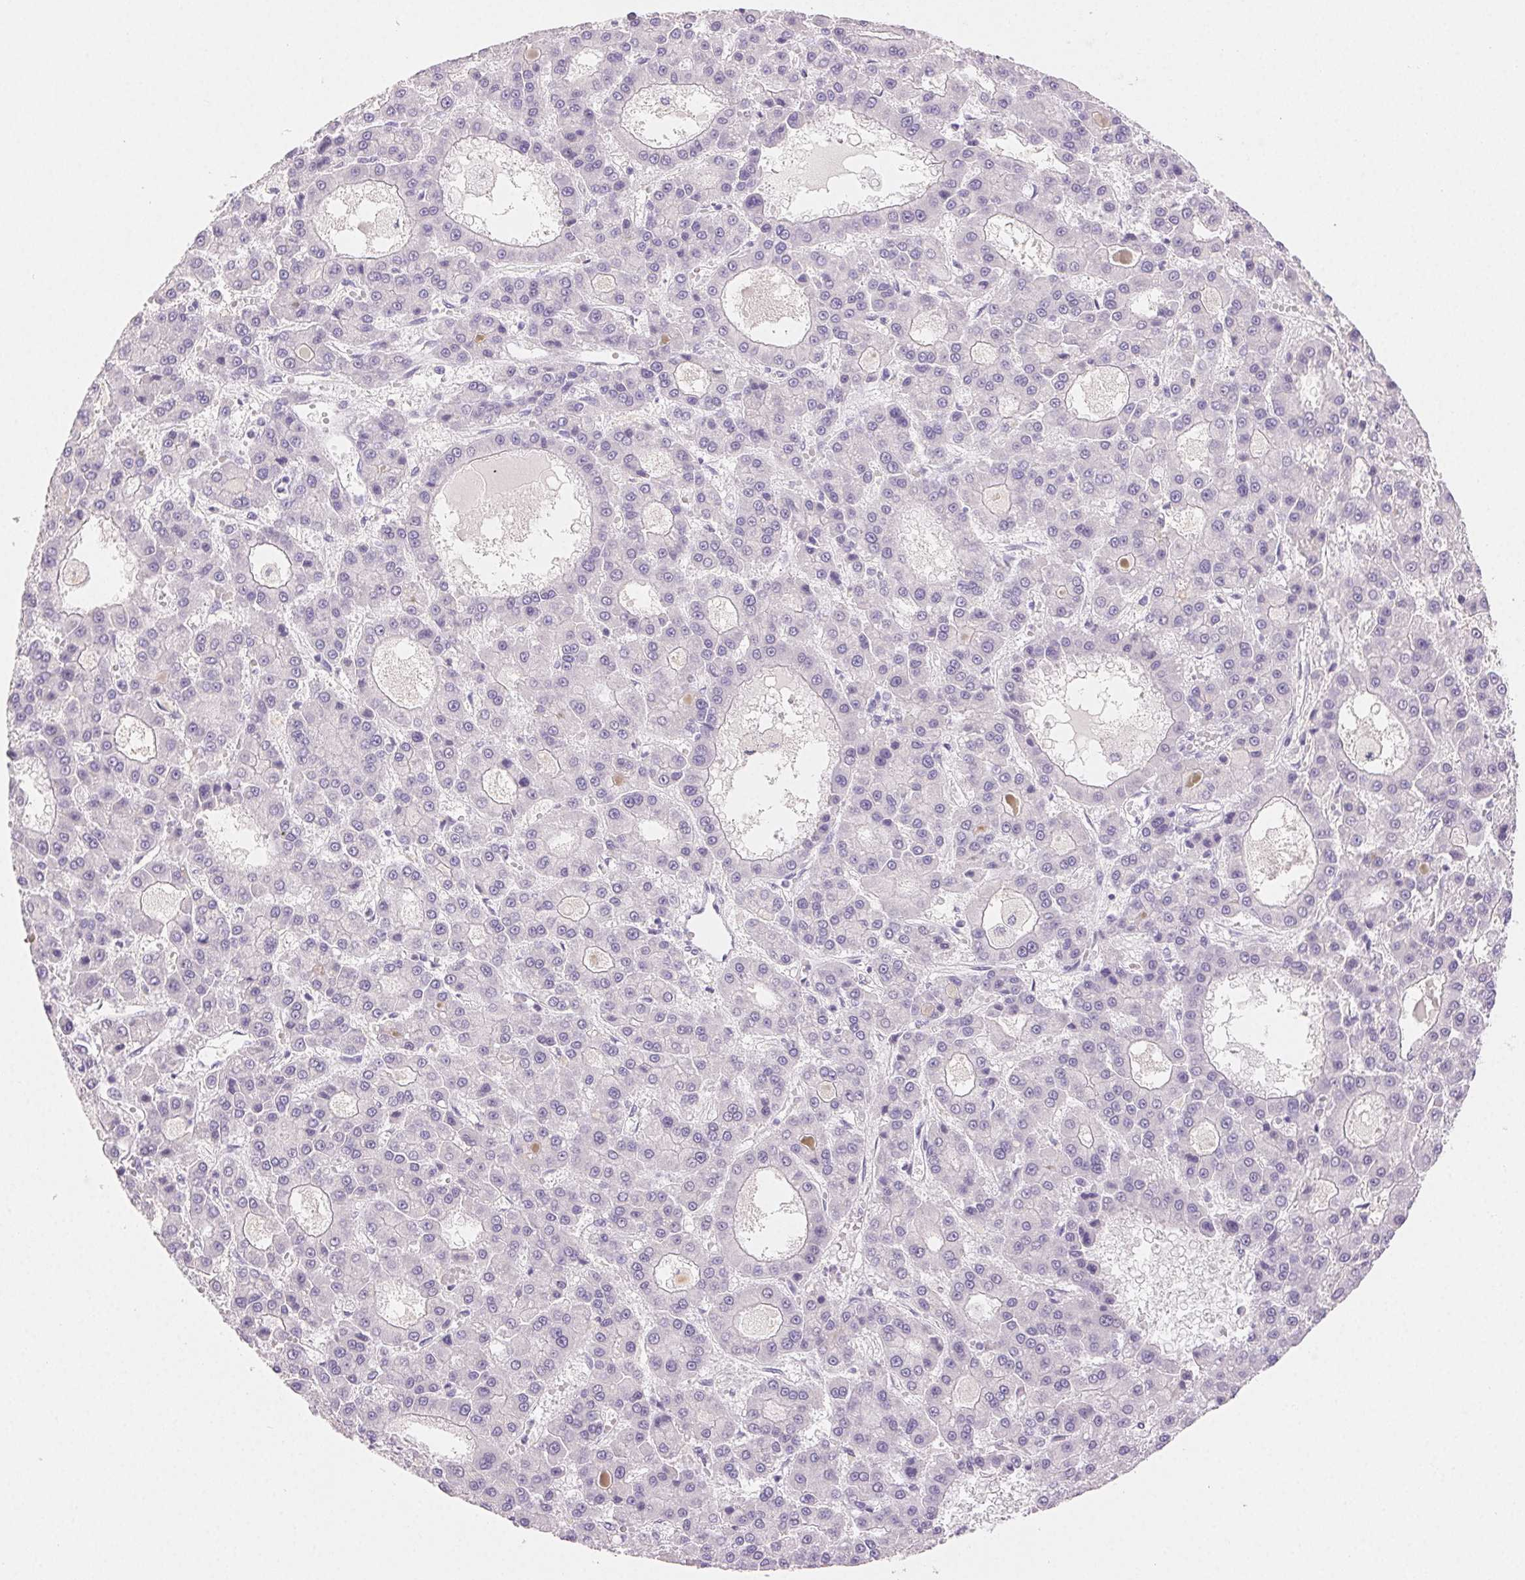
{"staining": {"intensity": "negative", "quantity": "none", "location": "none"}, "tissue": "liver cancer", "cell_type": "Tumor cells", "image_type": "cancer", "snomed": [{"axis": "morphology", "description": "Carcinoma, Hepatocellular, NOS"}, {"axis": "topography", "description": "Liver"}], "caption": "DAB (3,3'-diaminobenzidine) immunohistochemical staining of human liver cancer demonstrates no significant staining in tumor cells. (Brightfield microscopy of DAB immunohistochemistry at high magnification).", "gene": "BPIFB2", "patient": {"sex": "male", "age": 70}}